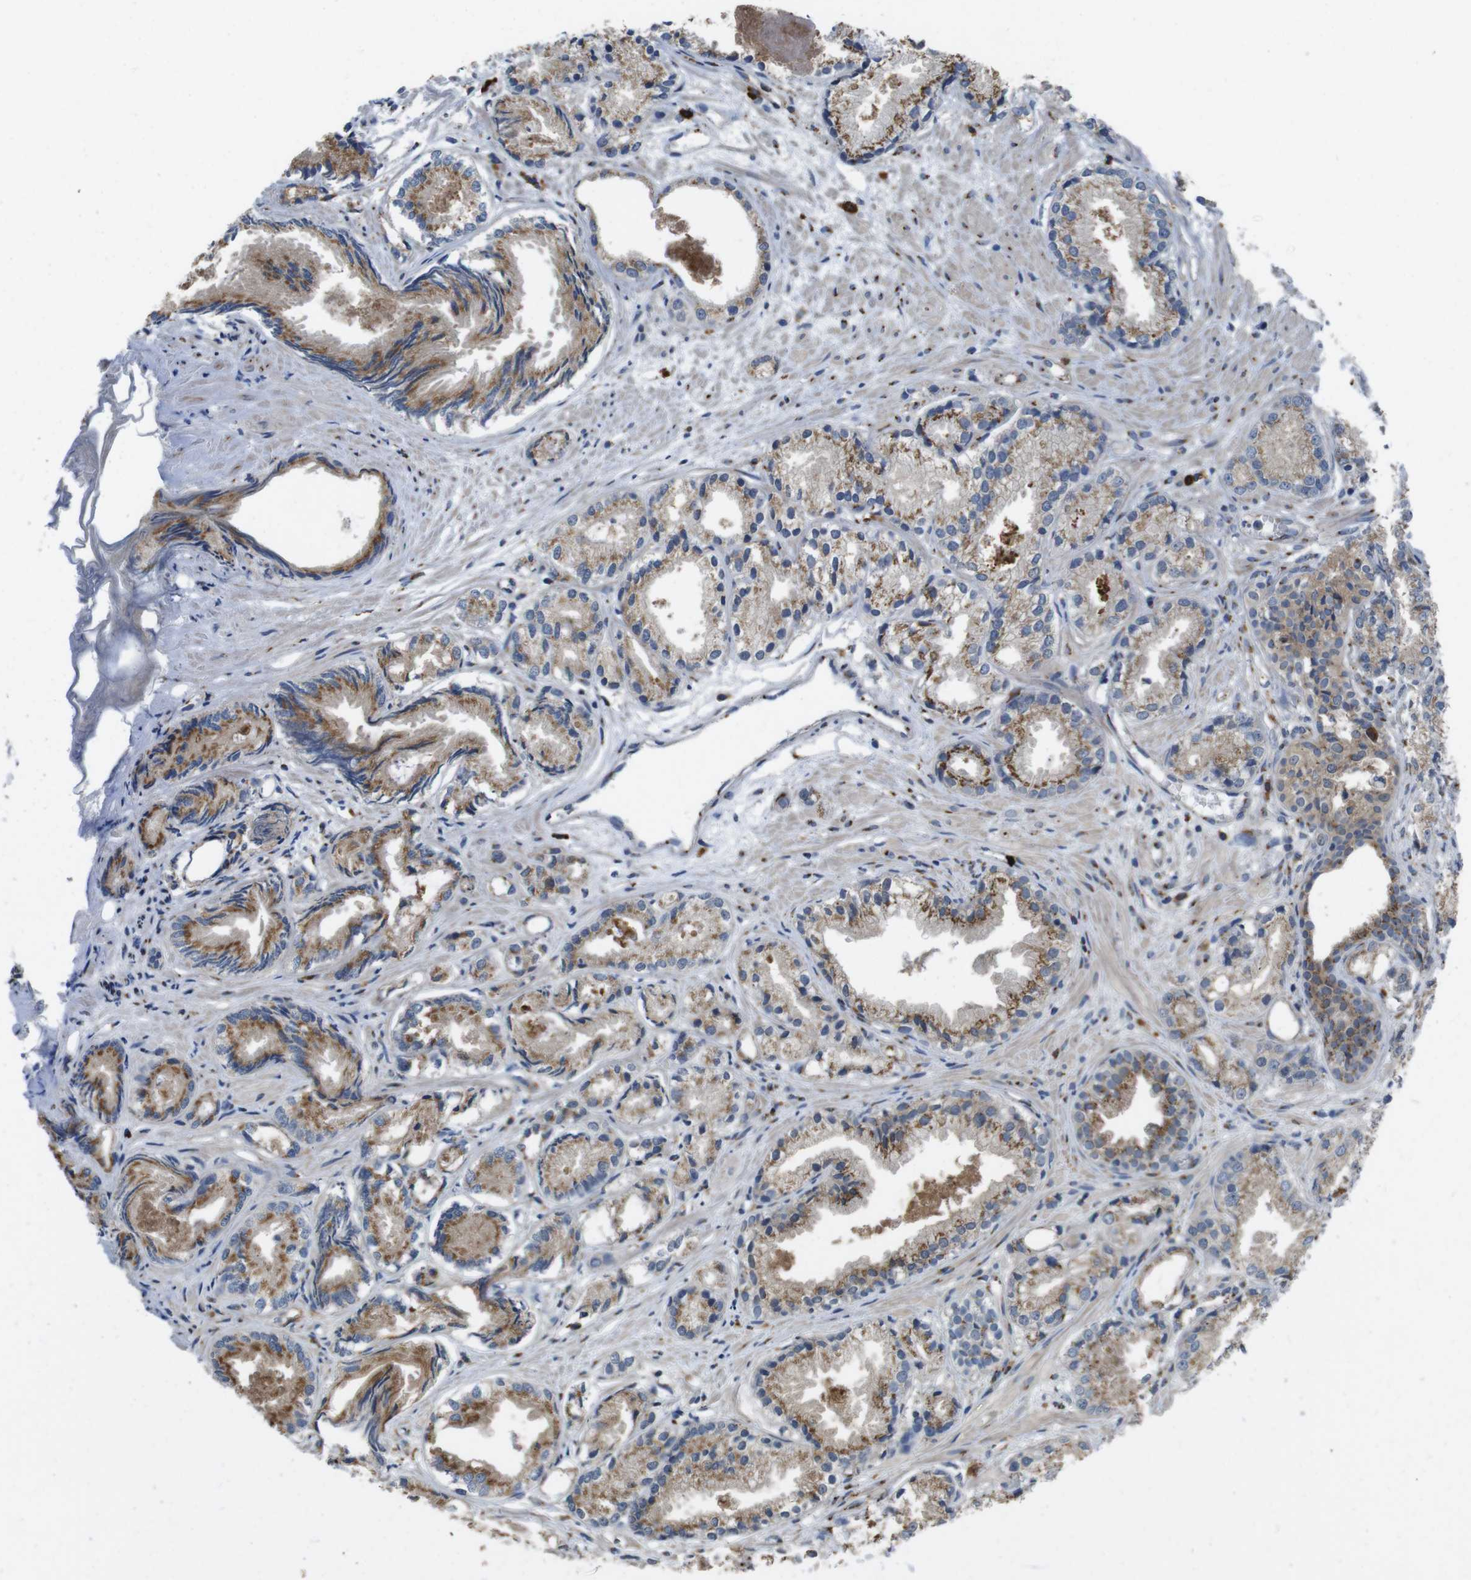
{"staining": {"intensity": "moderate", "quantity": ">75%", "location": "cytoplasmic/membranous"}, "tissue": "prostate cancer", "cell_type": "Tumor cells", "image_type": "cancer", "snomed": [{"axis": "morphology", "description": "Adenocarcinoma, Low grade"}, {"axis": "topography", "description": "Prostate"}], "caption": "This image exhibits immunohistochemistry (IHC) staining of human prostate cancer, with medium moderate cytoplasmic/membranous positivity in approximately >75% of tumor cells.", "gene": "RAB6A", "patient": {"sex": "male", "age": 72}}